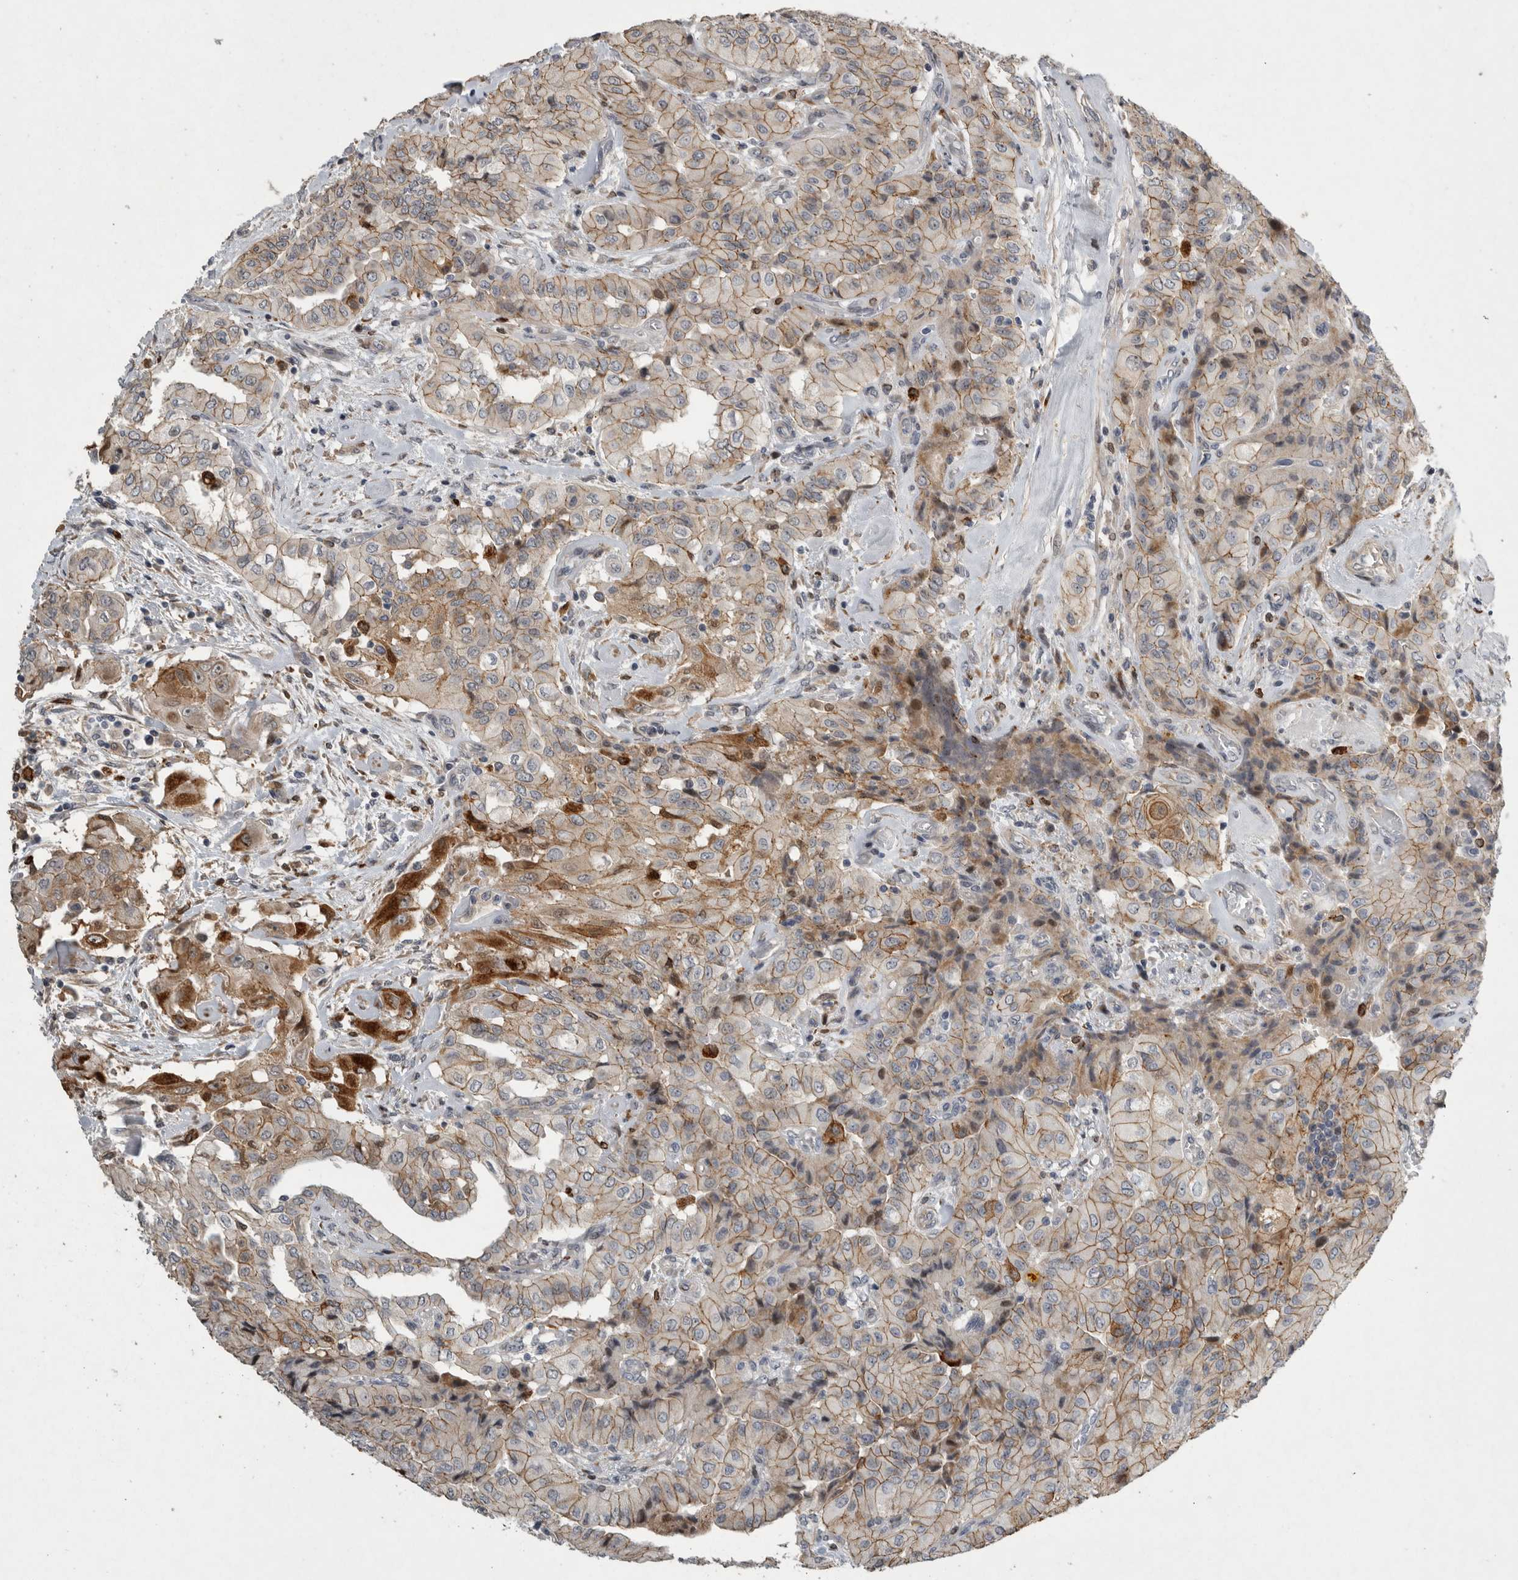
{"staining": {"intensity": "moderate", "quantity": ">75%", "location": "cytoplasmic/membranous"}, "tissue": "thyroid cancer", "cell_type": "Tumor cells", "image_type": "cancer", "snomed": [{"axis": "morphology", "description": "Papillary adenocarcinoma, NOS"}, {"axis": "topography", "description": "Thyroid gland"}], "caption": "Immunohistochemistry (IHC) (DAB) staining of thyroid cancer (papillary adenocarcinoma) exhibits moderate cytoplasmic/membranous protein positivity in approximately >75% of tumor cells. Nuclei are stained in blue.", "gene": "MPDZ", "patient": {"sex": "female", "age": 59}}